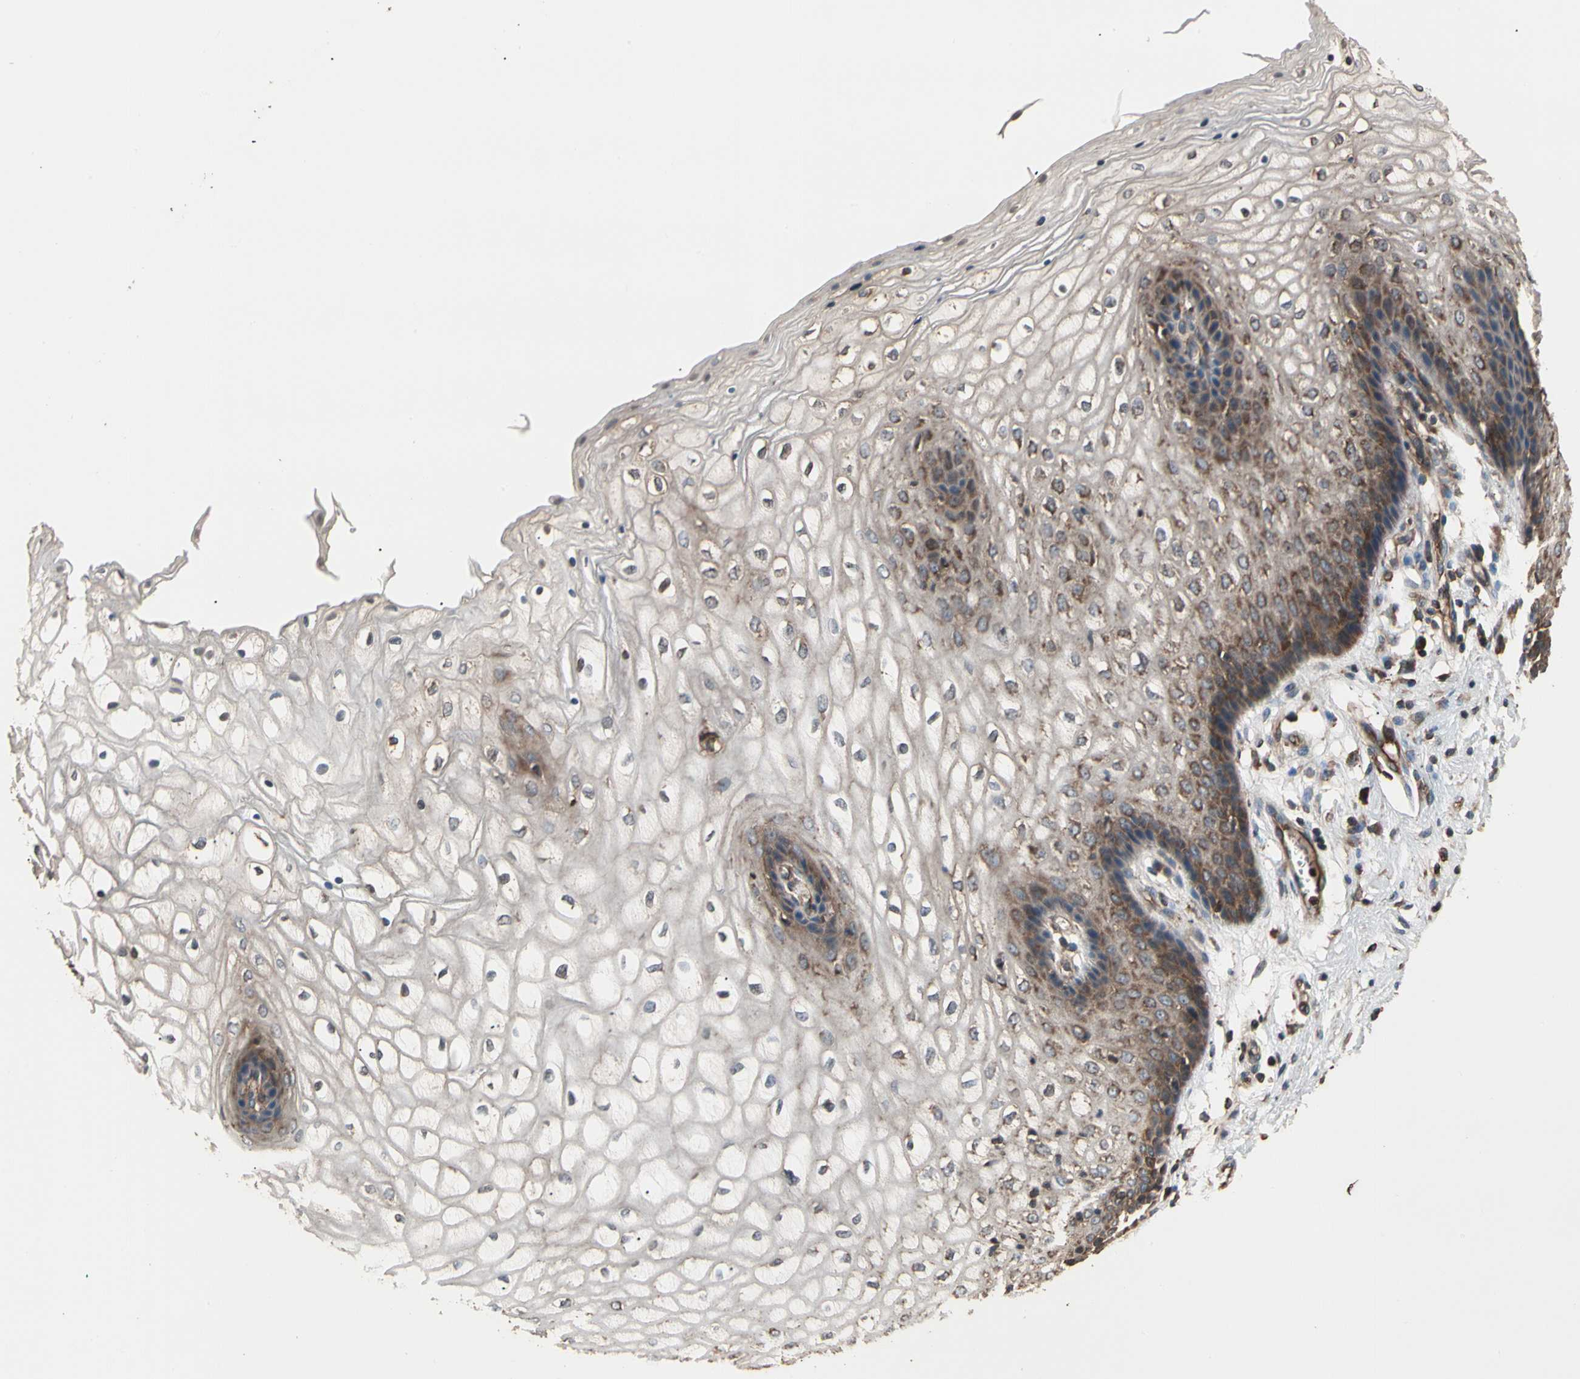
{"staining": {"intensity": "strong", "quantity": "25%-75%", "location": "cytoplasmic/membranous"}, "tissue": "vagina", "cell_type": "Squamous epithelial cells", "image_type": "normal", "snomed": [{"axis": "morphology", "description": "Normal tissue, NOS"}, {"axis": "topography", "description": "Vagina"}], "caption": "DAB (3,3'-diaminobenzidine) immunohistochemical staining of unremarkable human vagina shows strong cytoplasmic/membranous protein expression in about 25%-75% of squamous epithelial cells.", "gene": "AGBL2", "patient": {"sex": "female", "age": 34}}